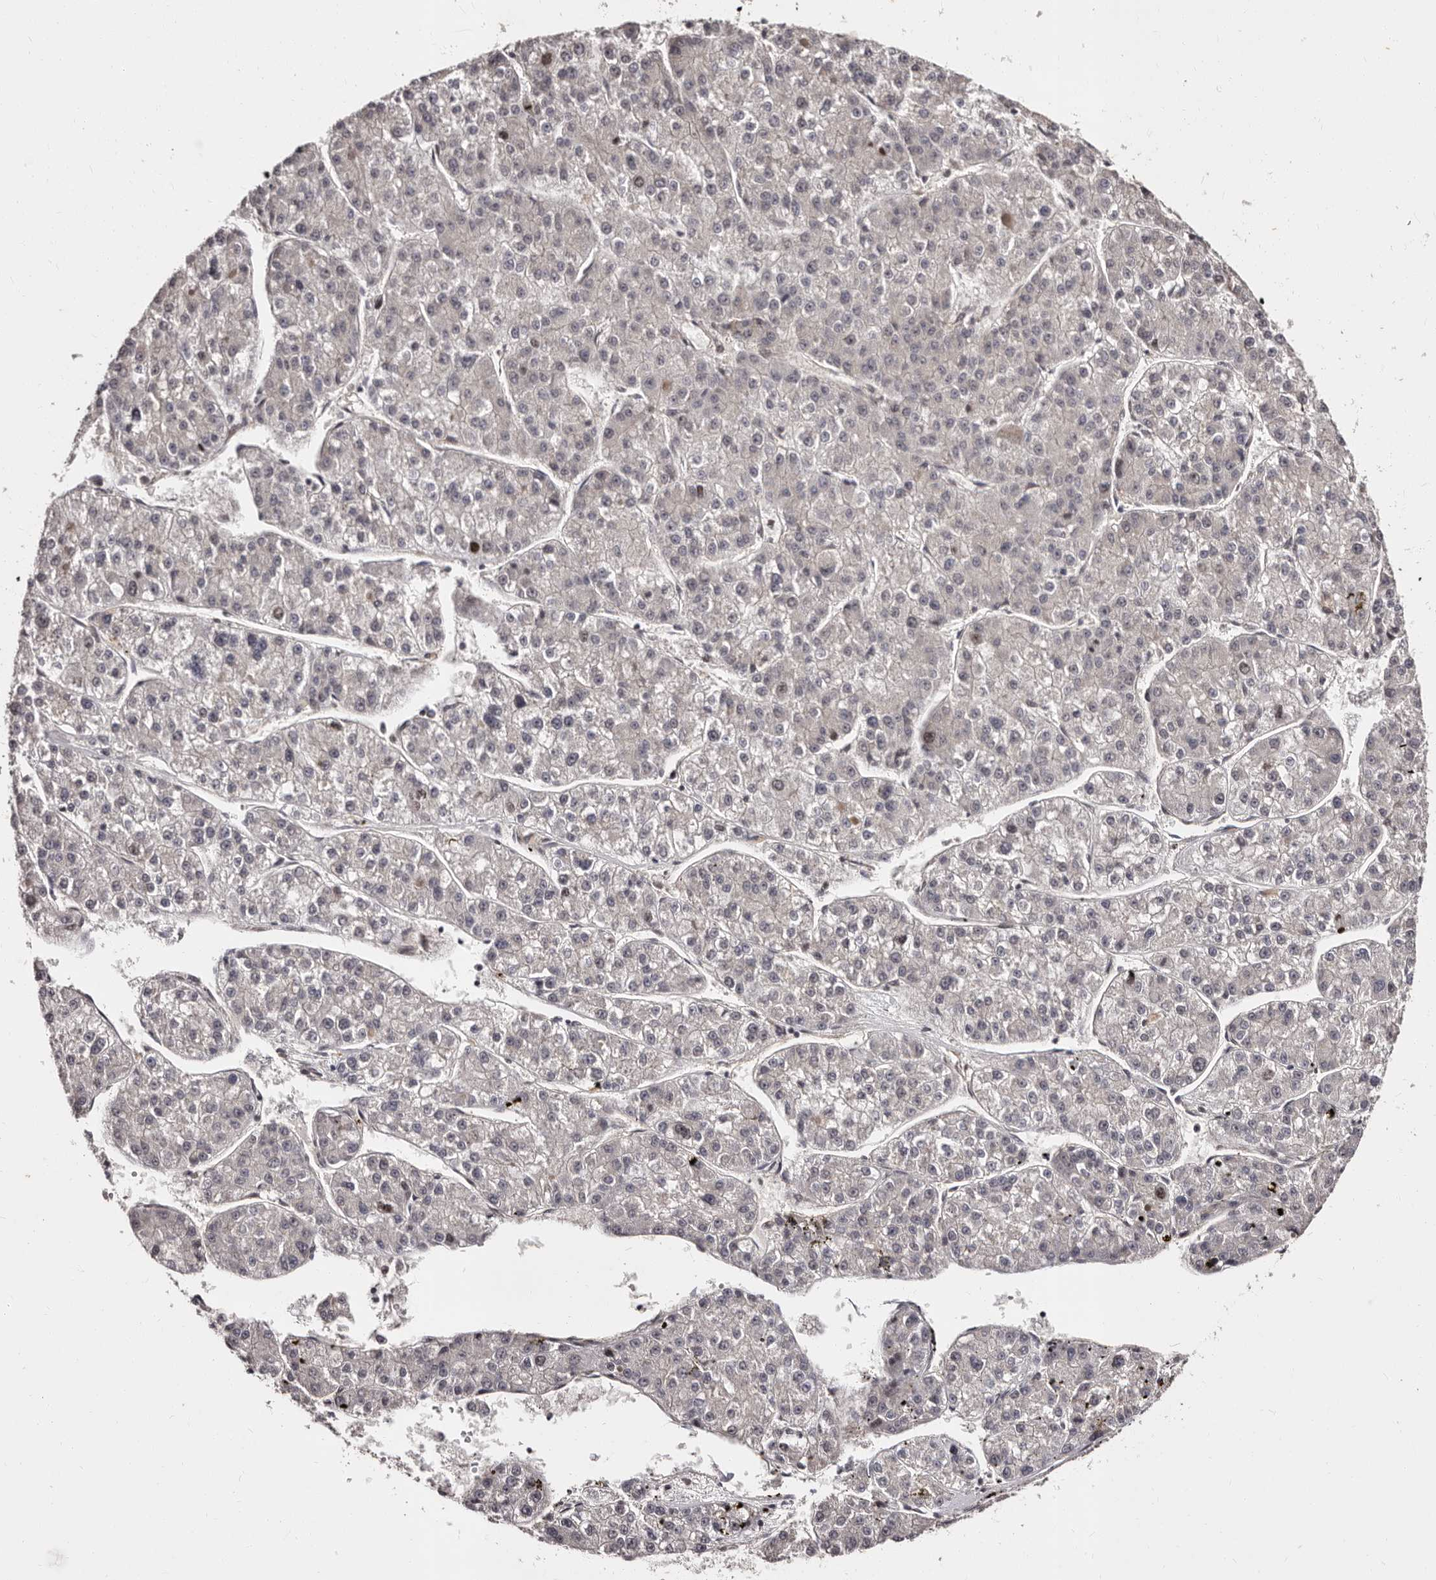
{"staining": {"intensity": "negative", "quantity": "none", "location": "none"}, "tissue": "liver cancer", "cell_type": "Tumor cells", "image_type": "cancer", "snomed": [{"axis": "morphology", "description": "Carcinoma, Hepatocellular, NOS"}, {"axis": "topography", "description": "Liver"}], "caption": "Immunohistochemistry of hepatocellular carcinoma (liver) demonstrates no staining in tumor cells.", "gene": "TBC1D22B", "patient": {"sex": "female", "age": 73}}